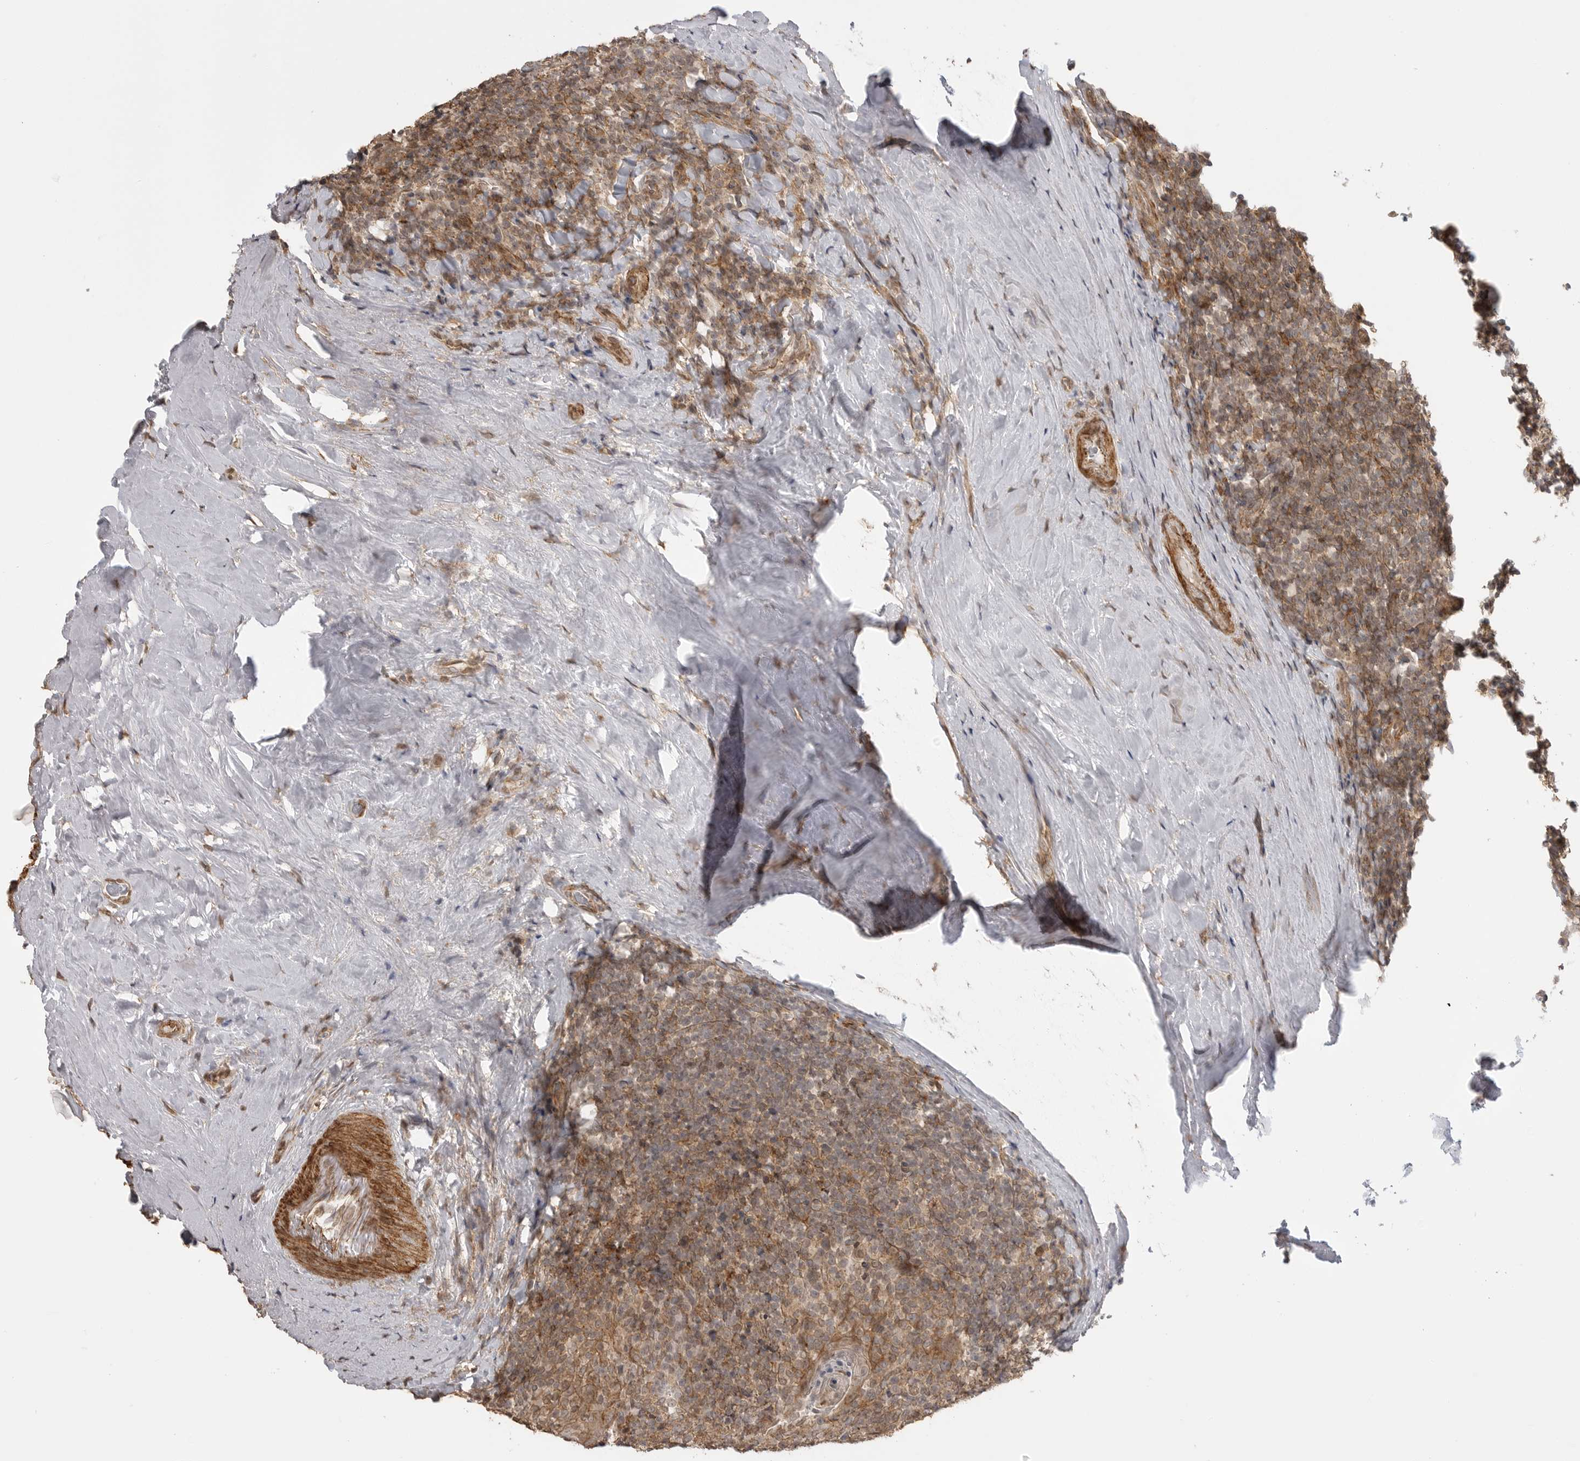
{"staining": {"intensity": "moderate", "quantity": ">75%", "location": "cytoplasmic/membranous"}, "tissue": "tonsil", "cell_type": "Germinal center cells", "image_type": "normal", "snomed": [{"axis": "morphology", "description": "Normal tissue, NOS"}, {"axis": "topography", "description": "Tonsil"}], "caption": "This image exhibits immunohistochemistry staining of unremarkable human tonsil, with medium moderate cytoplasmic/membranous staining in approximately >75% of germinal center cells.", "gene": "GPC2", "patient": {"sex": "male", "age": 37}}